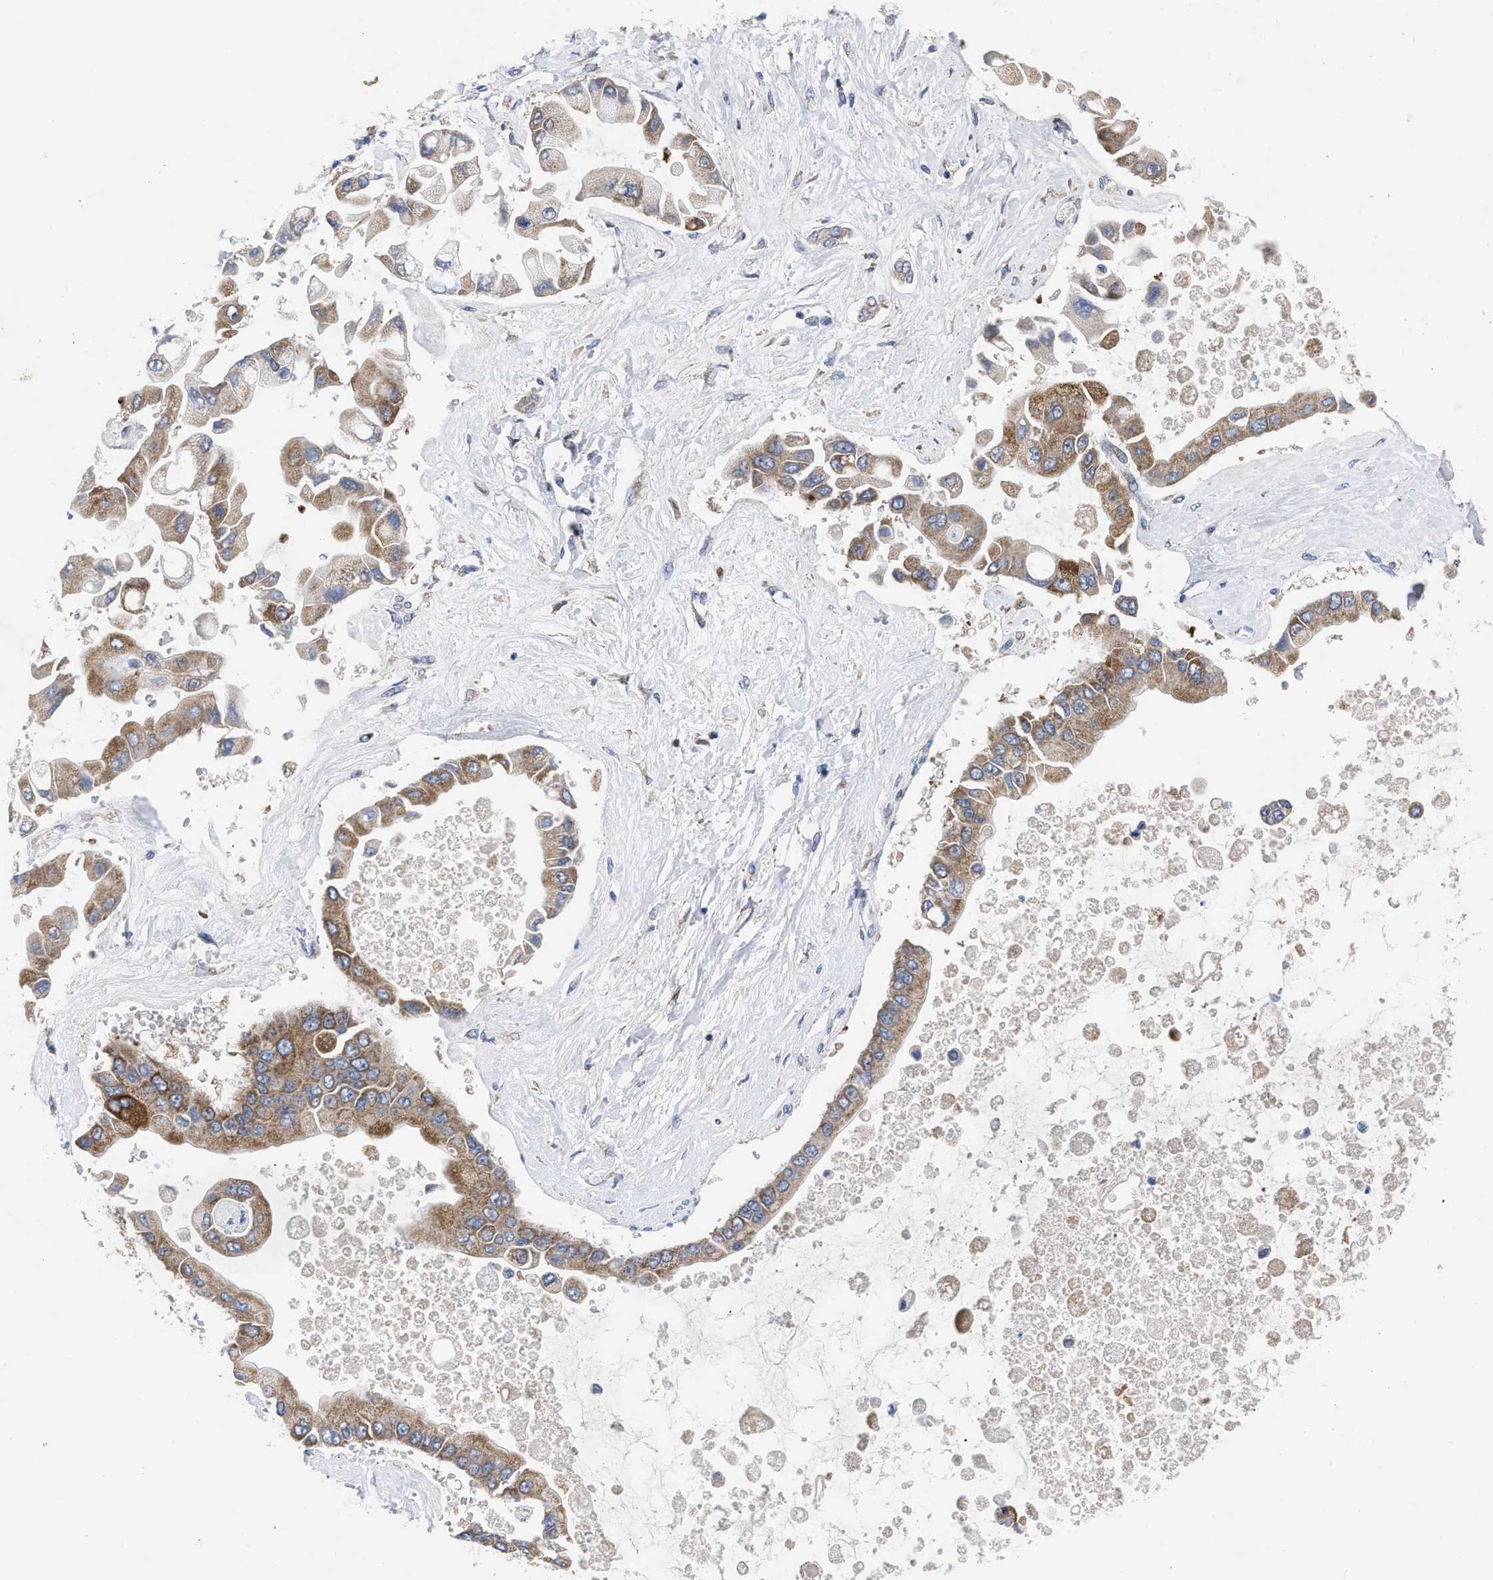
{"staining": {"intensity": "moderate", "quantity": ">75%", "location": "cytoplasmic/membranous"}, "tissue": "liver cancer", "cell_type": "Tumor cells", "image_type": "cancer", "snomed": [{"axis": "morphology", "description": "Cholangiocarcinoma"}, {"axis": "topography", "description": "Liver"}], "caption": "Liver cancer tissue exhibits moderate cytoplasmic/membranous staining in approximately >75% of tumor cells", "gene": "TCP1", "patient": {"sex": "male", "age": 50}}